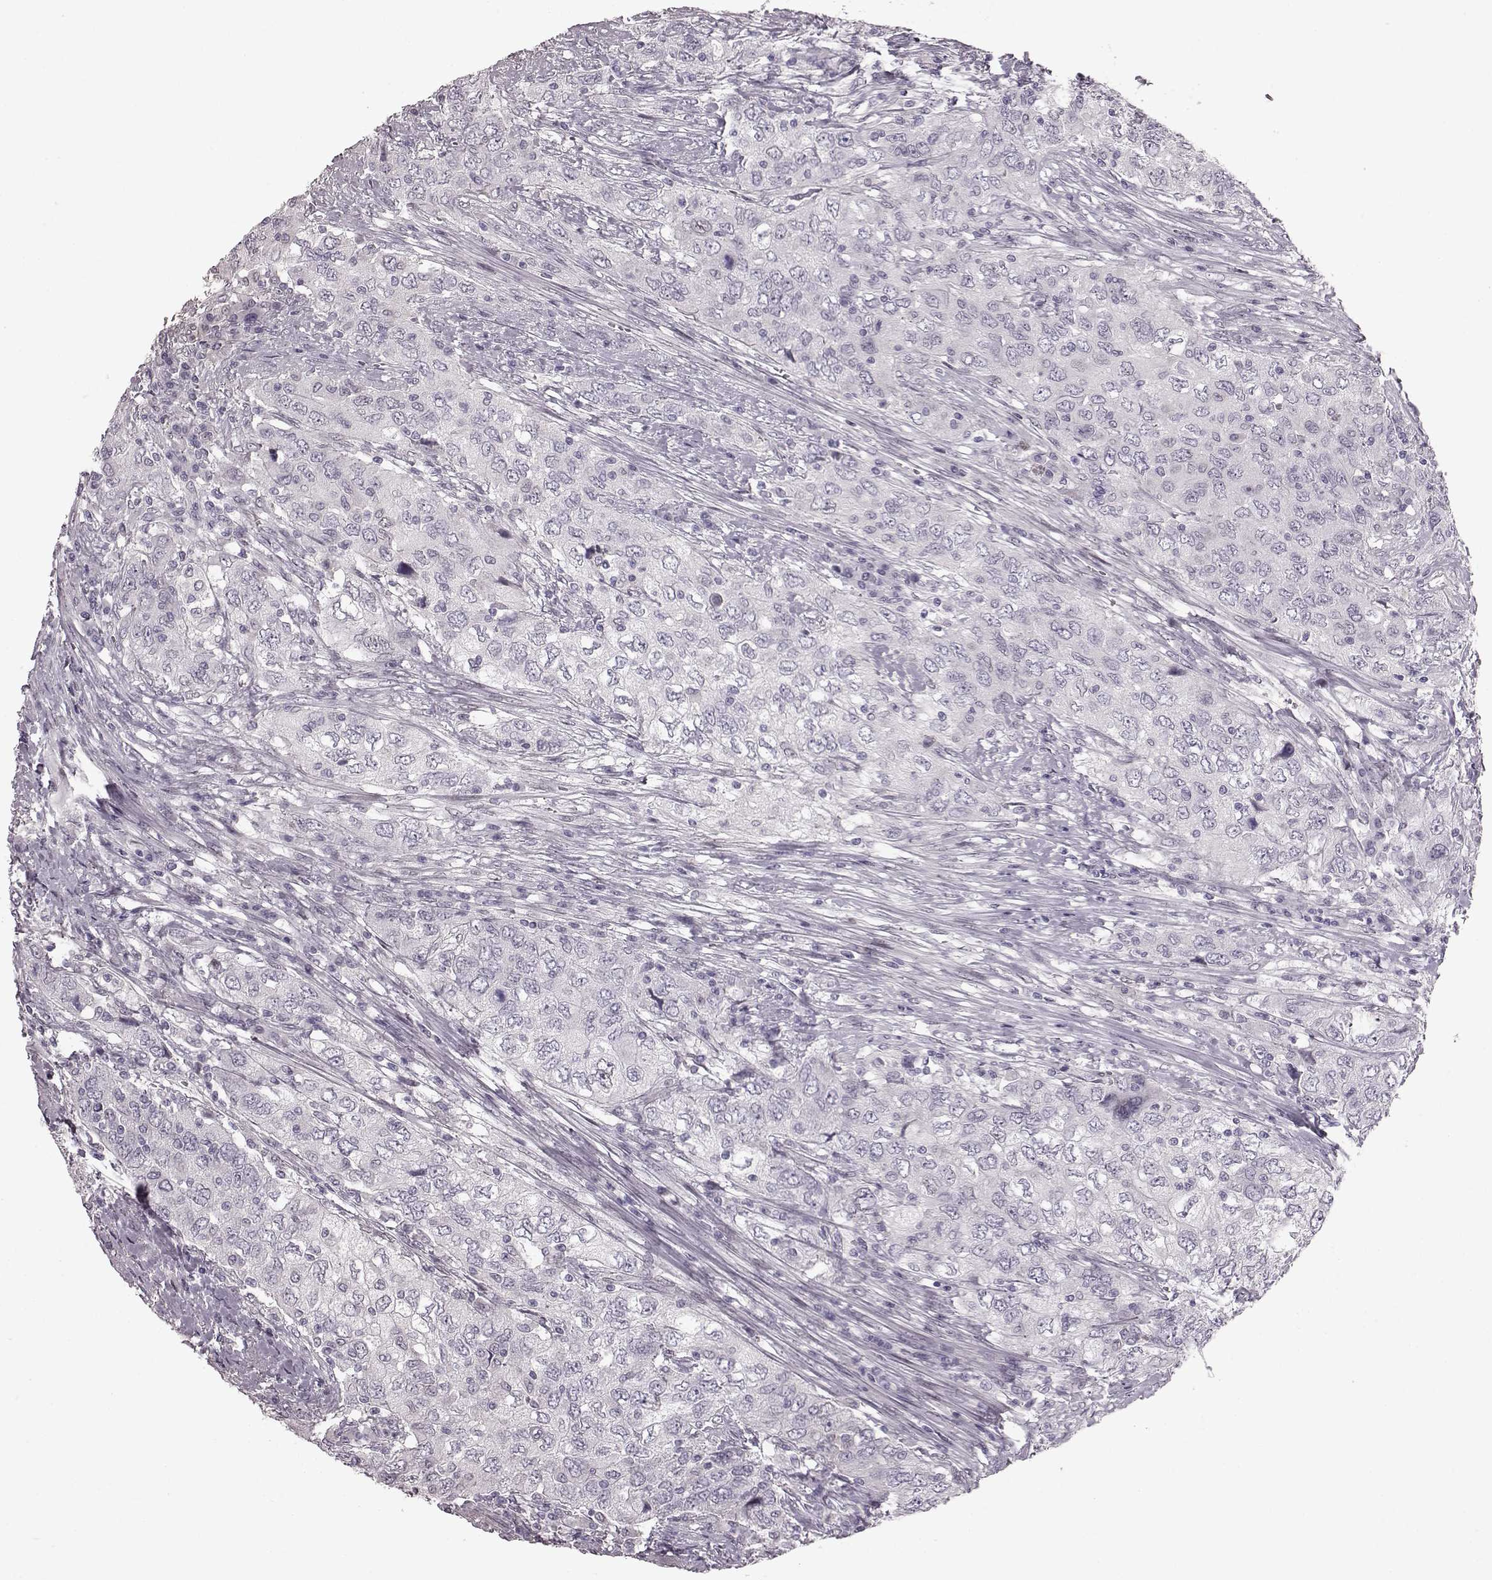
{"staining": {"intensity": "negative", "quantity": "none", "location": "none"}, "tissue": "urothelial cancer", "cell_type": "Tumor cells", "image_type": "cancer", "snomed": [{"axis": "morphology", "description": "Urothelial carcinoma, High grade"}, {"axis": "topography", "description": "Urinary bladder"}], "caption": "A histopathology image of human urothelial cancer is negative for staining in tumor cells.", "gene": "TCHHL1", "patient": {"sex": "male", "age": 76}}